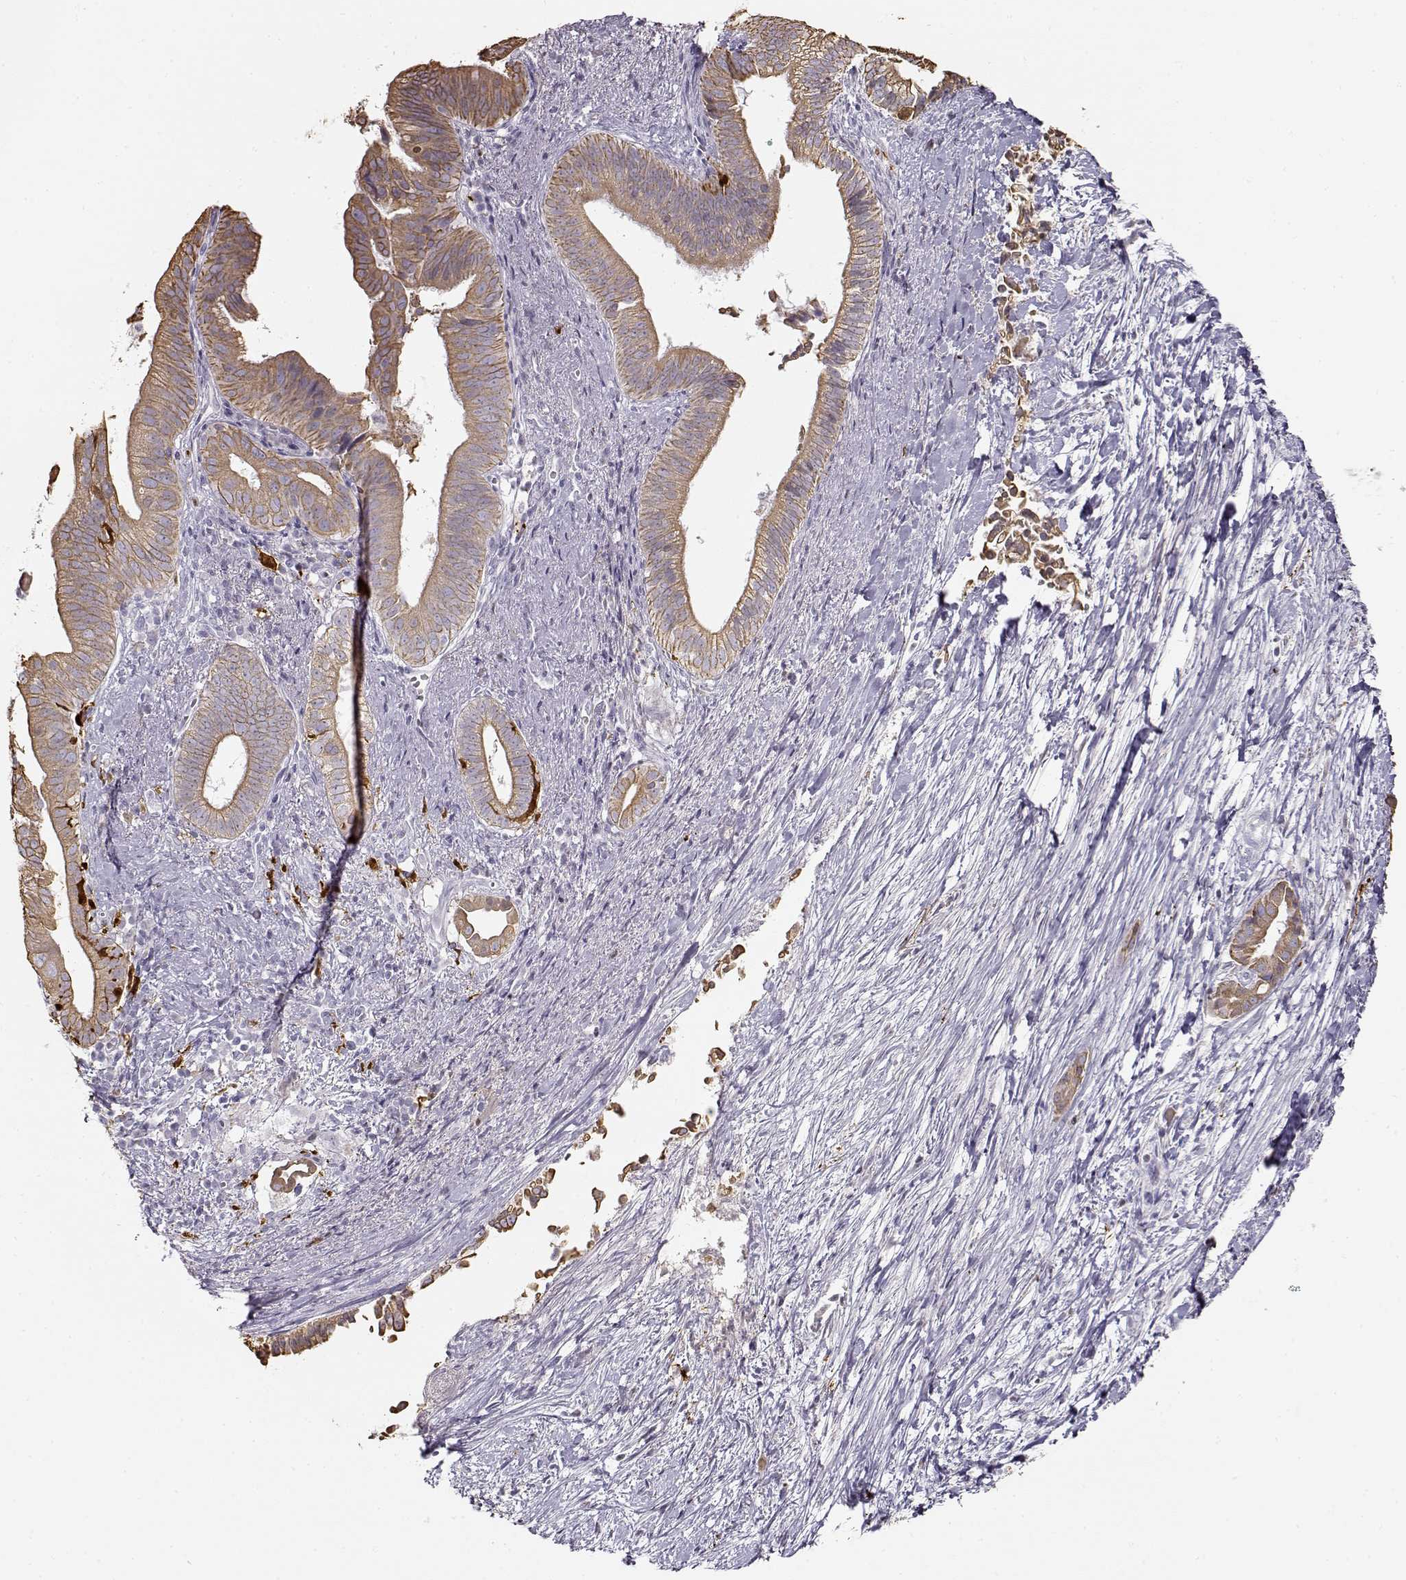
{"staining": {"intensity": "moderate", "quantity": ">75%", "location": "cytoplasmic/membranous"}, "tissue": "pancreatic cancer", "cell_type": "Tumor cells", "image_type": "cancer", "snomed": [{"axis": "morphology", "description": "Adenocarcinoma, NOS"}, {"axis": "topography", "description": "Pancreas"}], "caption": "High-power microscopy captured an immunohistochemistry (IHC) micrograph of adenocarcinoma (pancreatic), revealing moderate cytoplasmic/membranous expression in approximately >75% of tumor cells.", "gene": "S100B", "patient": {"sex": "male", "age": 61}}